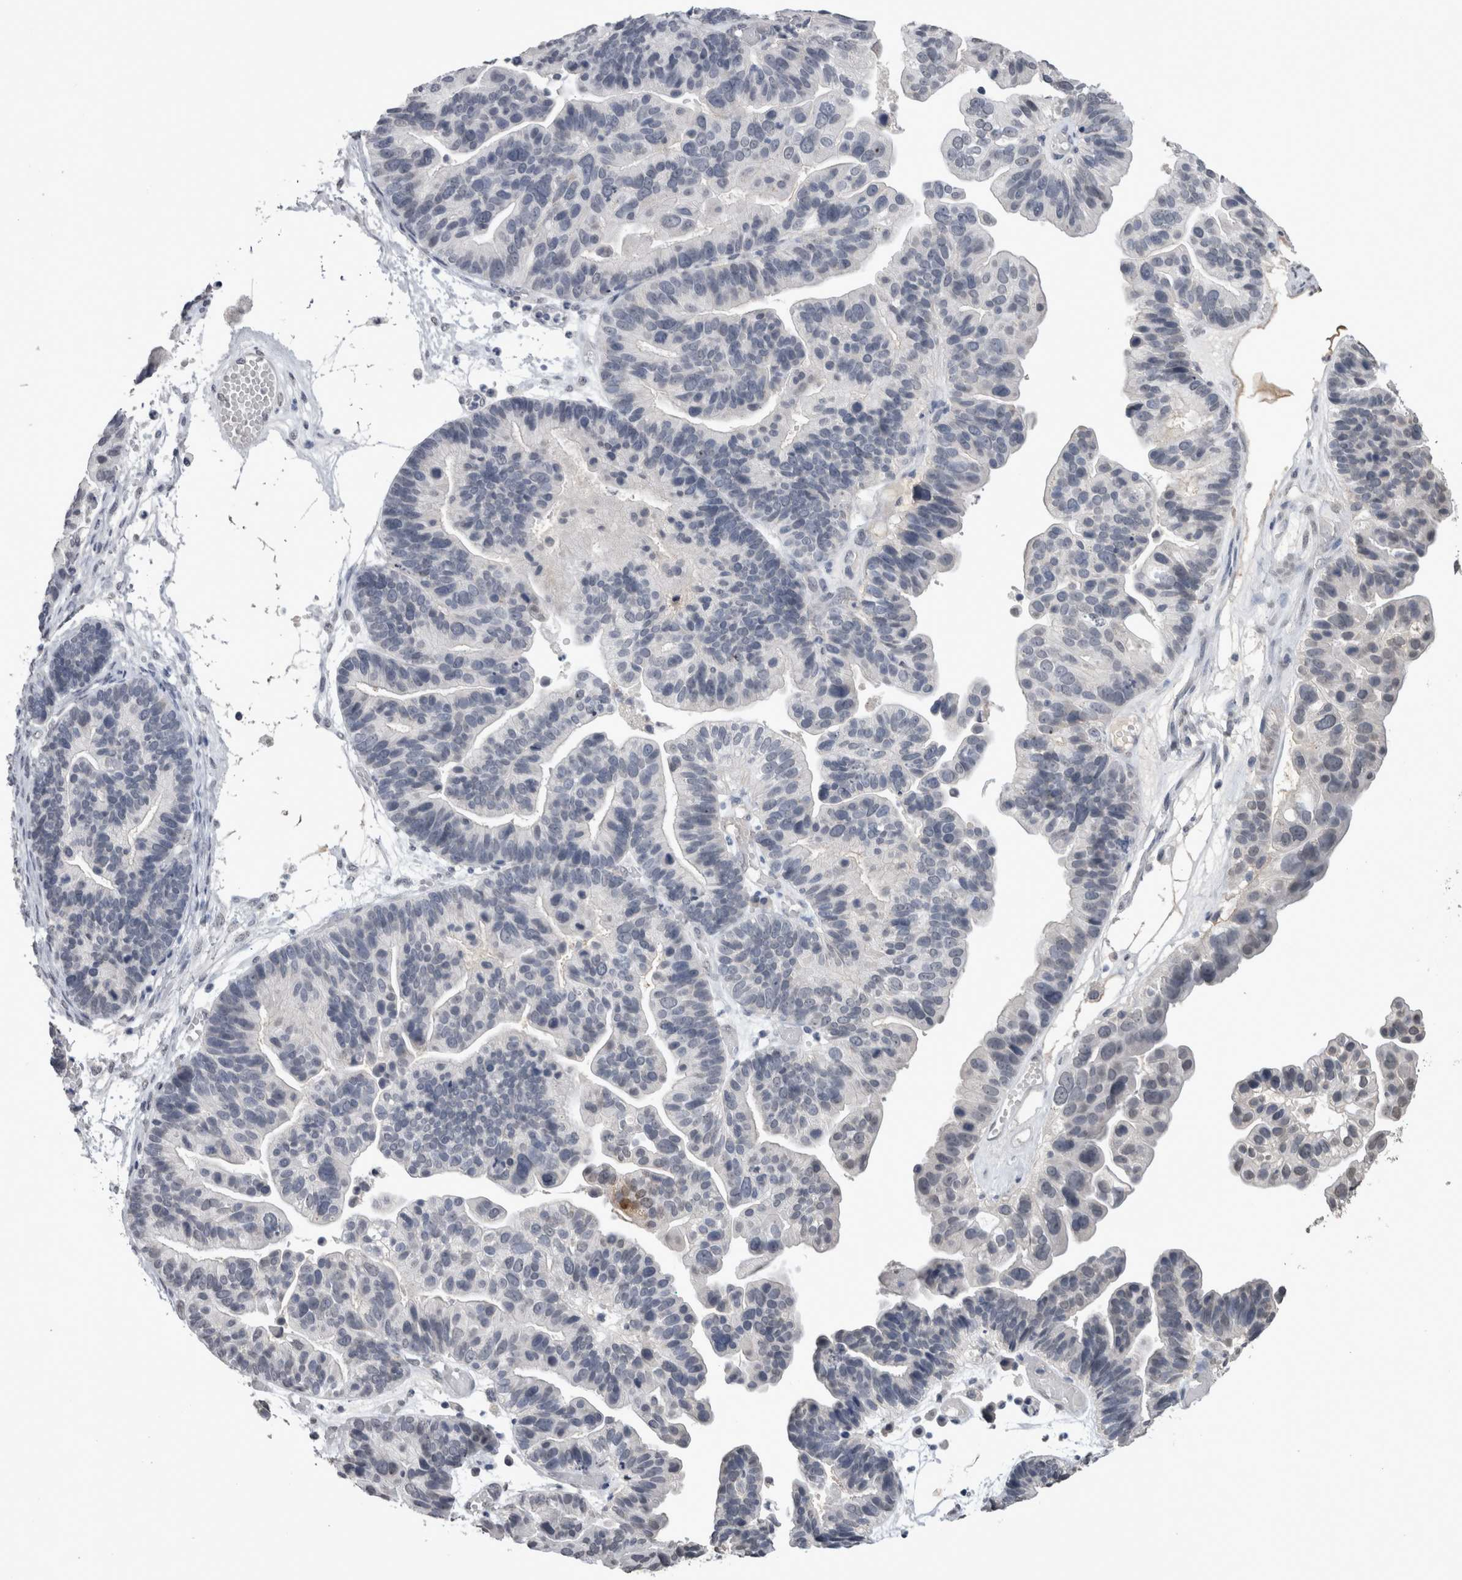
{"staining": {"intensity": "negative", "quantity": "none", "location": "none"}, "tissue": "ovarian cancer", "cell_type": "Tumor cells", "image_type": "cancer", "snomed": [{"axis": "morphology", "description": "Cystadenocarcinoma, serous, NOS"}, {"axis": "topography", "description": "Ovary"}], "caption": "IHC of human ovarian cancer (serous cystadenocarcinoma) exhibits no expression in tumor cells.", "gene": "PAX5", "patient": {"sex": "female", "age": 56}}